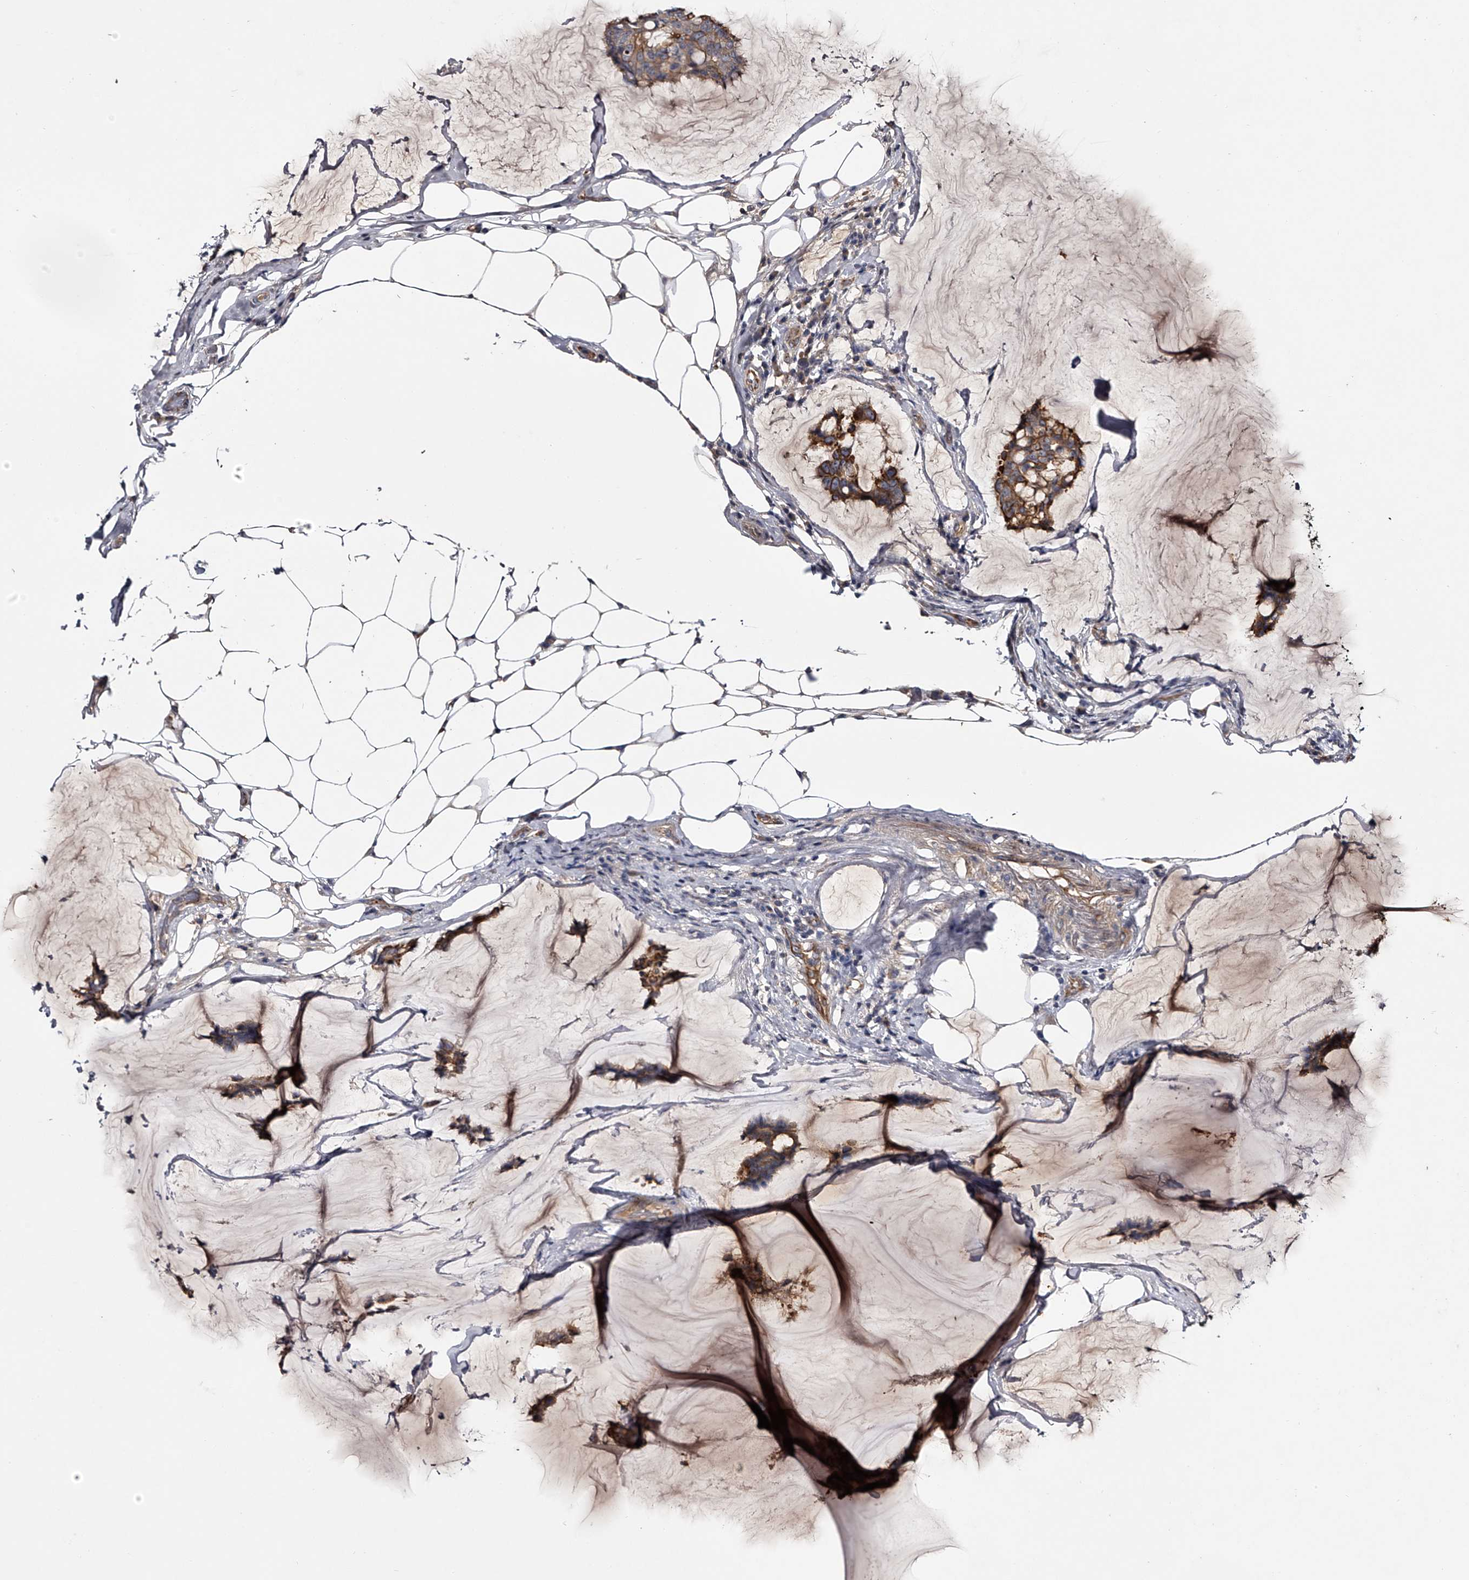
{"staining": {"intensity": "strong", "quantity": ">75%", "location": "cytoplasmic/membranous"}, "tissue": "breast cancer", "cell_type": "Tumor cells", "image_type": "cancer", "snomed": [{"axis": "morphology", "description": "Duct carcinoma"}, {"axis": "topography", "description": "Breast"}], "caption": "Immunohistochemical staining of human breast cancer displays strong cytoplasmic/membranous protein staining in approximately >75% of tumor cells.", "gene": "MDN1", "patient": {"sex": "female", "age": 93}}